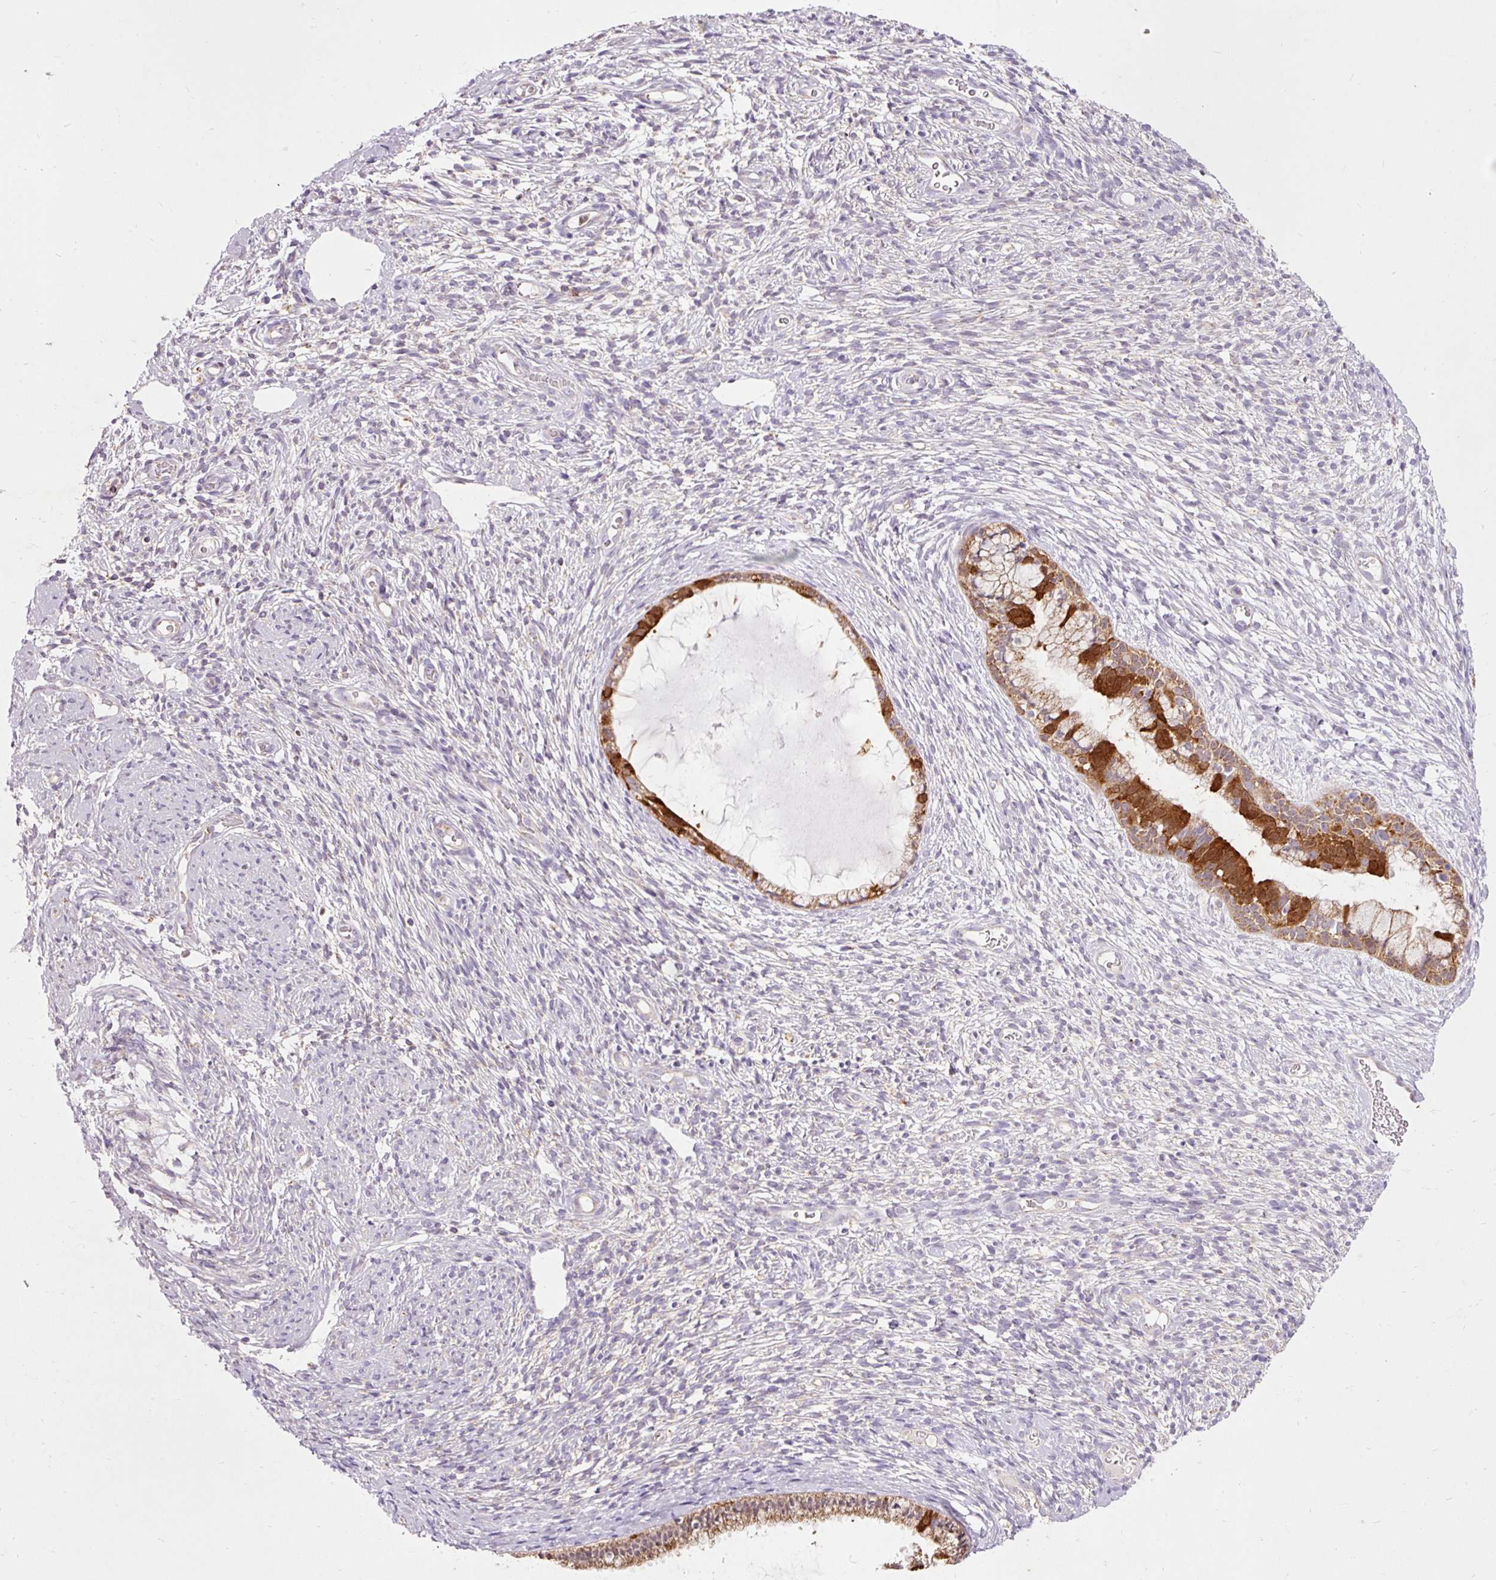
{"staining": {"intensity": "moderate", "quantity": ">75%", "location": "cytoplasmic/membranous"}, "tissue": "cervix", "cell_type": "Glandular cells", "image_type": "normal", "snomed": [{"axis": "morphology", "description": "Normal tissue, NOS"}, {"axis": "topography", "description": "Cervix"}], "caption": "Immunohistochemistry (DAB) staining of benign cervix reveals moderate cytoplasmic/membranous protein positivity in approximately >75% of glandular cells.", "gene": "PRDX5", "patient": {"sex": "female", "age": 76}}